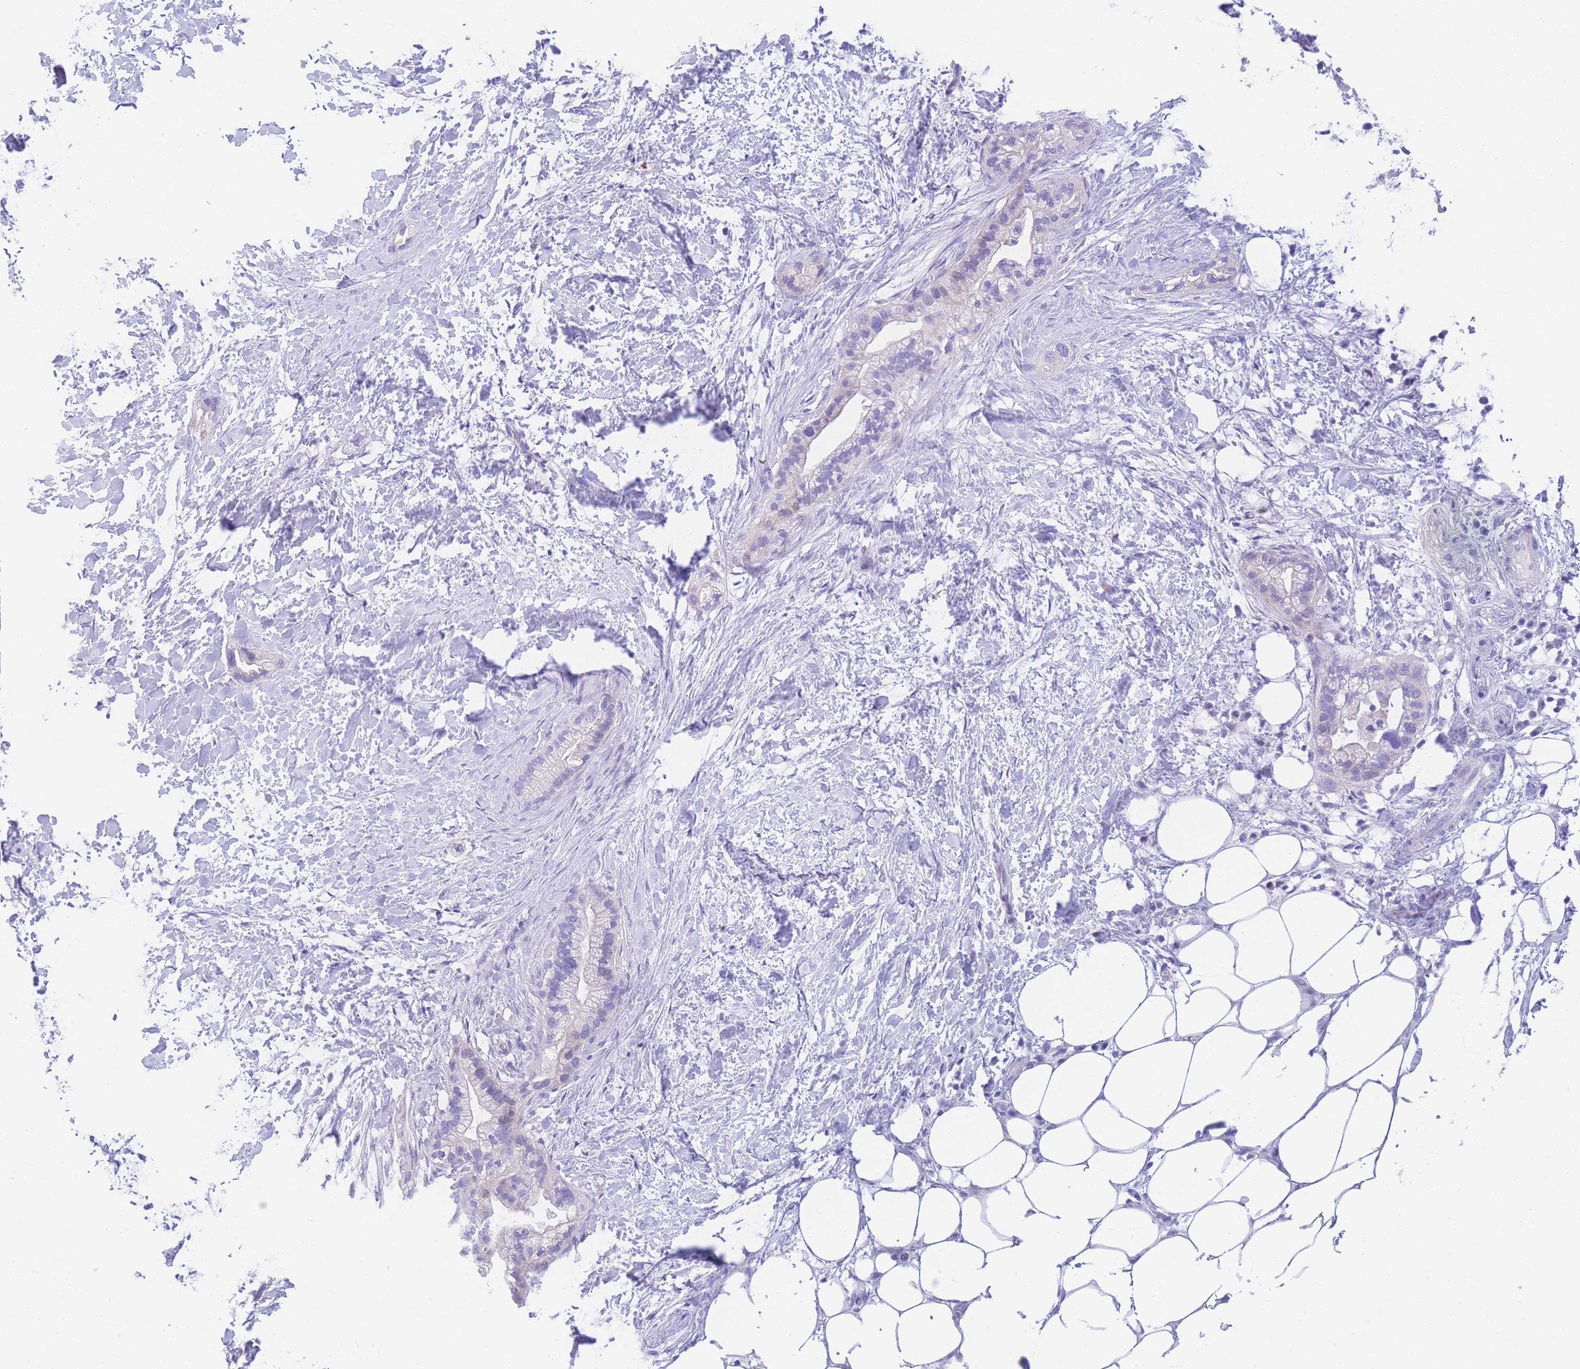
{"staining": {"intensity": "negative", "quantity": "none", "location": "none"}, "tissue": "pancreatic cancer", "cell_type": "Tumor cells", "image_type": "cancer", "snomed": [{"axis": "morphology", "description": "Adenocarcinoma, NOS"}, {"axis": "topography", "description": "Pancreas"}], "caption": "This is an immunohistochemistry (IHC) micrograph of human pancreatic cancer. There is no expression in tumor cells.", "gene": "TIFAB", "patient": {"sex": "male", "age": 44}}